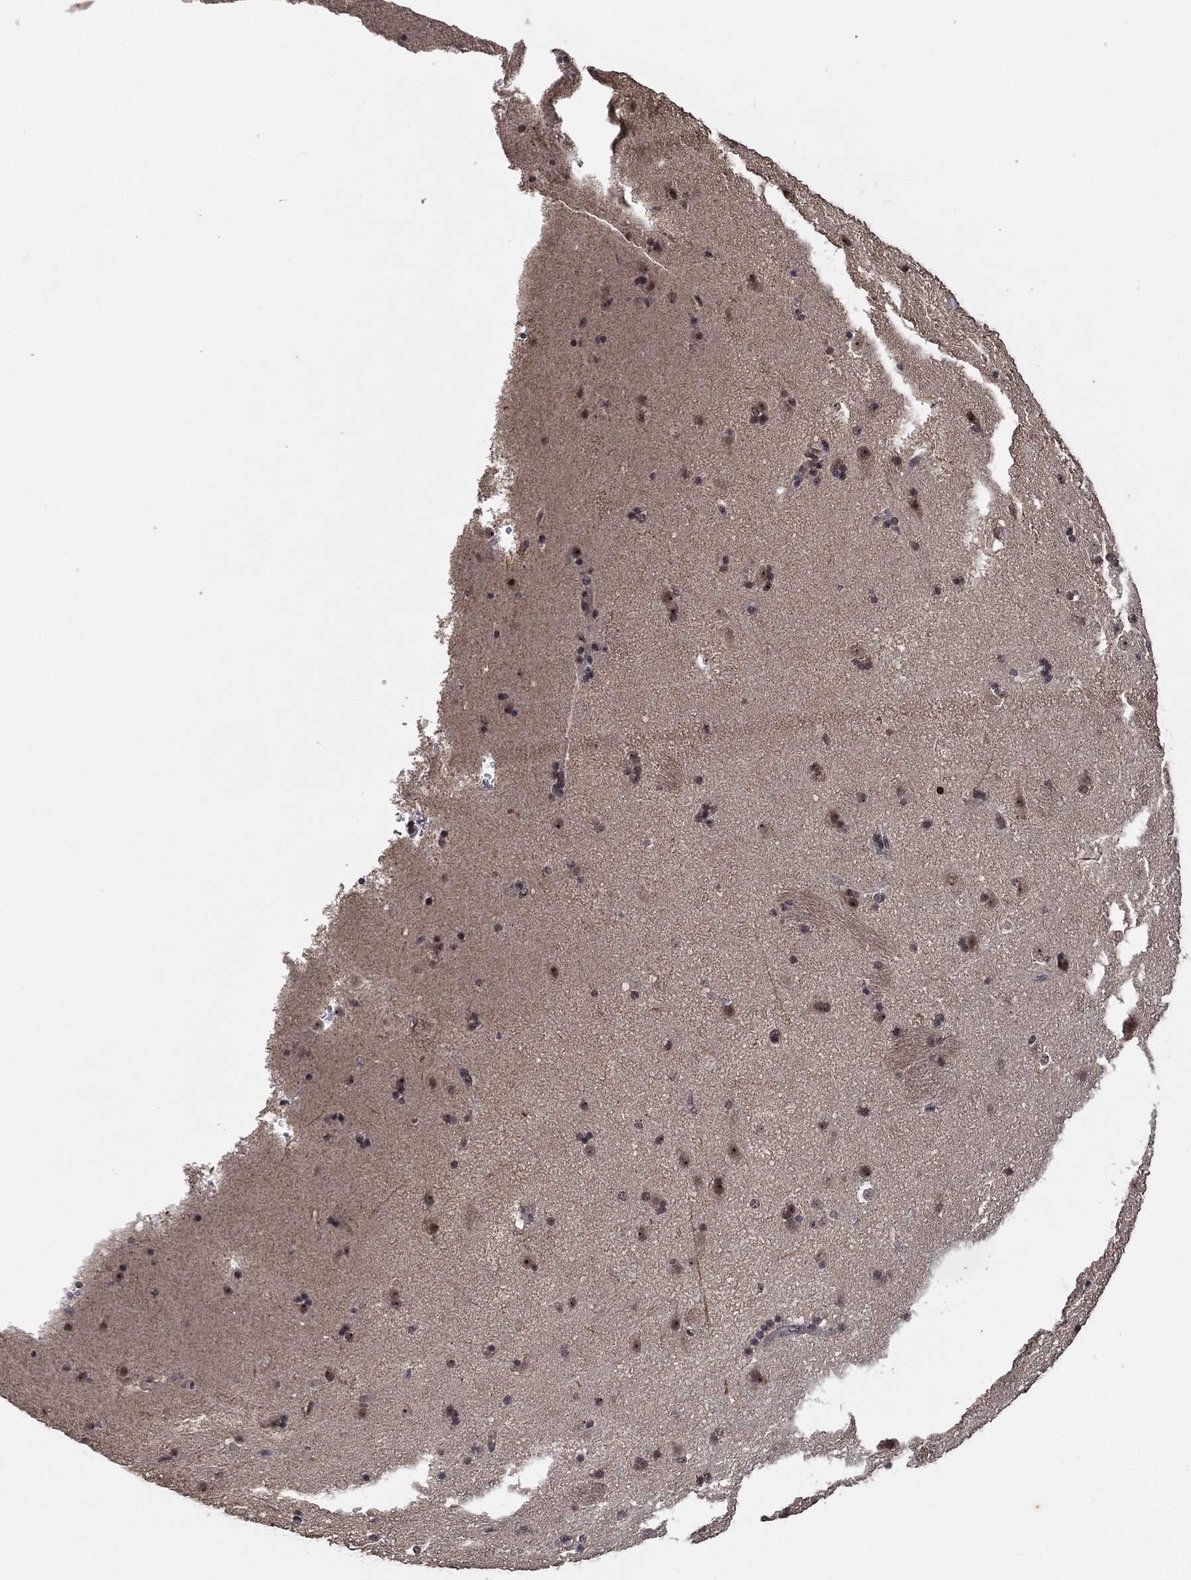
{"staining": {"intensity": "negative", "quantity": "none", "location": "none"}, "tissue": "caudate", "cell_type": "Glial cells", "image_type": "normal", "snomed": [{"axis": "morphology", "description": "Normal tissue, NOS"}, {"axis": "topography", "description": "Lateral ventricle wall"}], "caption": "This is an immunohistochemistry (IHC) histopathology image of benign human caudate. There is no positivity in glial cells.", "gene": "NELFCD", "patient": {"sex": "male", "age": 51}}